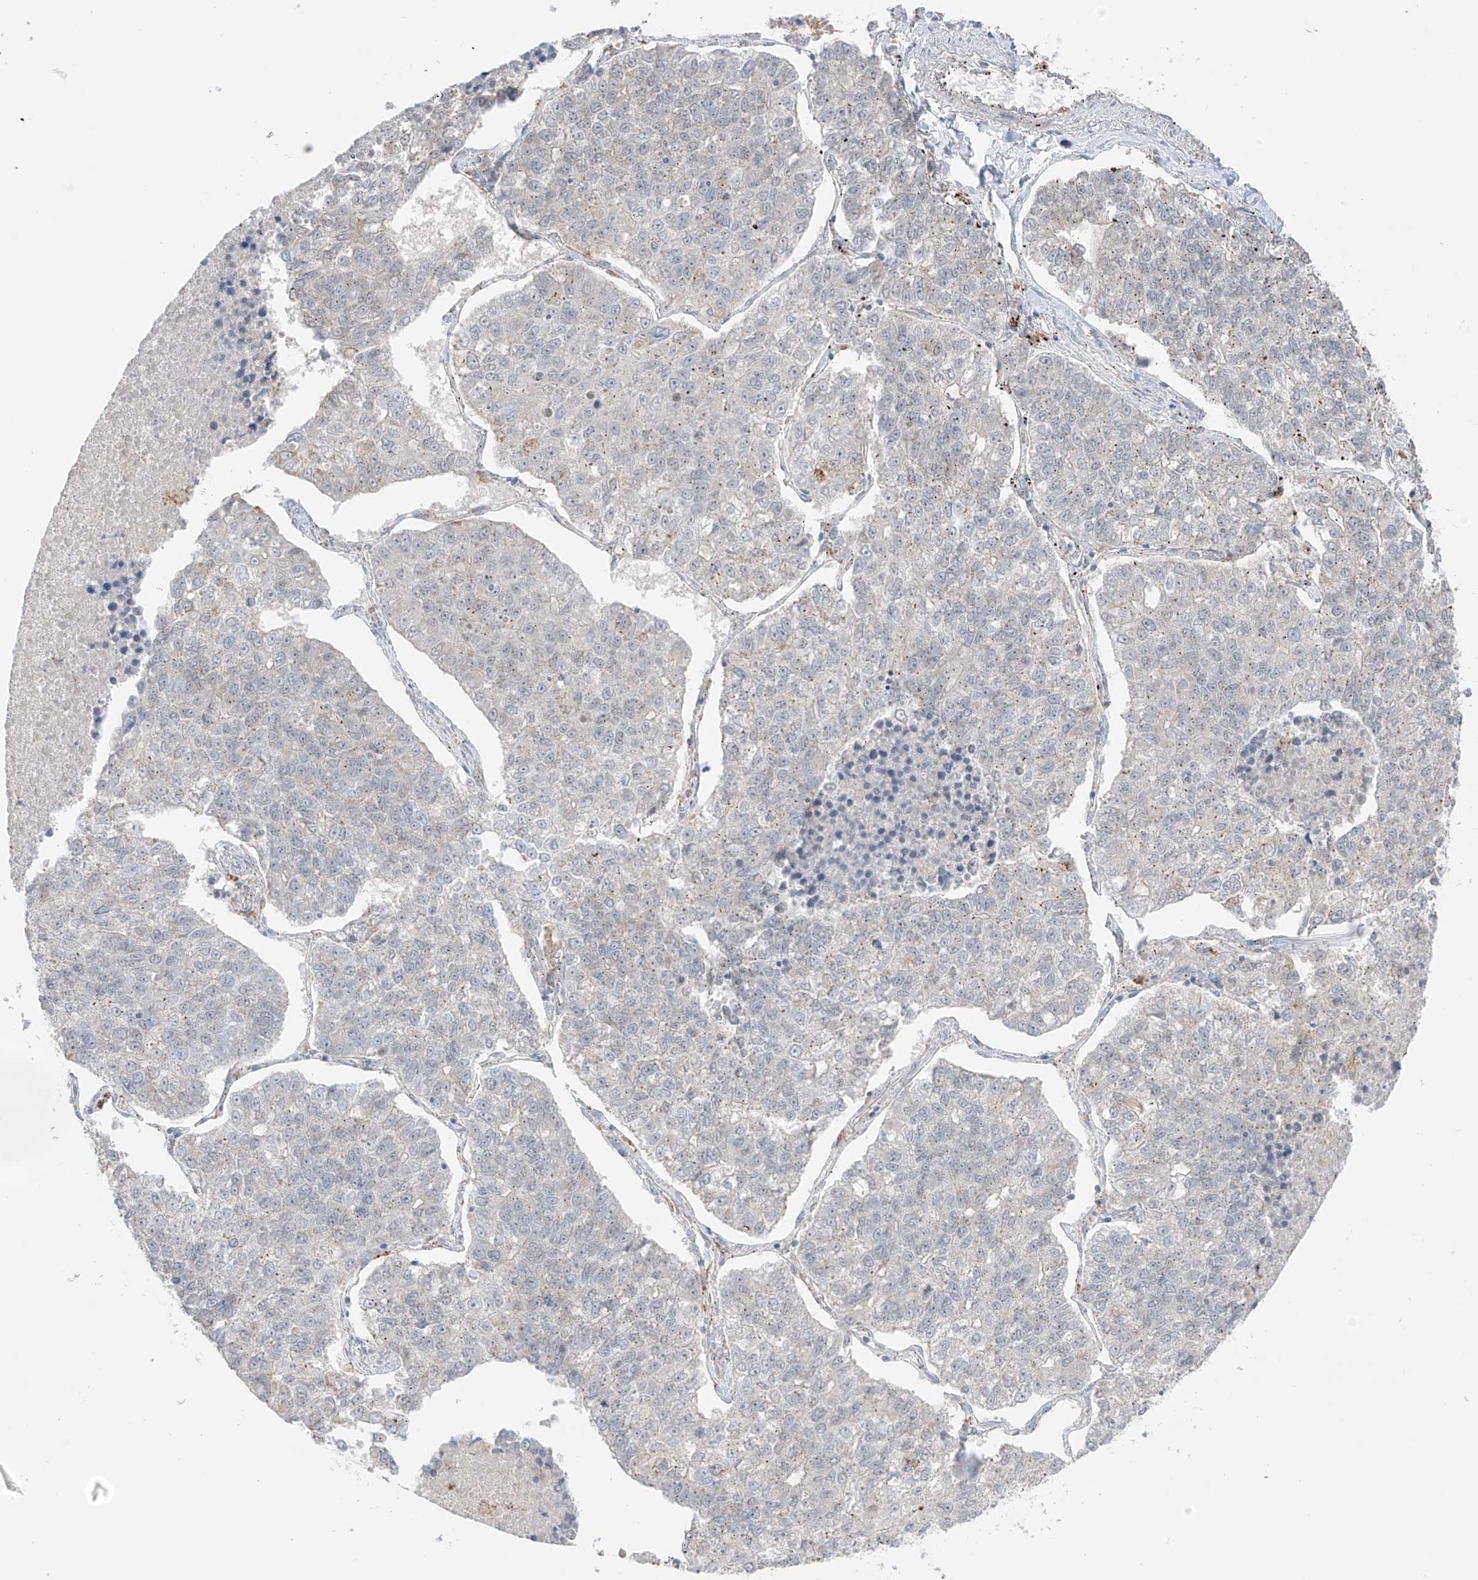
{"staining": {"intensity": "moderate", "quantity": "<25%", "location": "cytoplasmic/membranous"}, "tissue": "lung cancer", "cell_type": "Tumor cells", "image_type": "cancer", "snomed": [{"axis": "morphology", "description": "Adenocarcinoma, NOS"}, {"axis": "topography", "description": "Lung"}], "caption": "This micrograph reveals IHC staining of human lung cancer, with low moderate cytoplasmic/membranous expression in approximately <25% of tumor cells.", "gene": "N4BP3", "patient": {"sex": "male", "age": 49}}